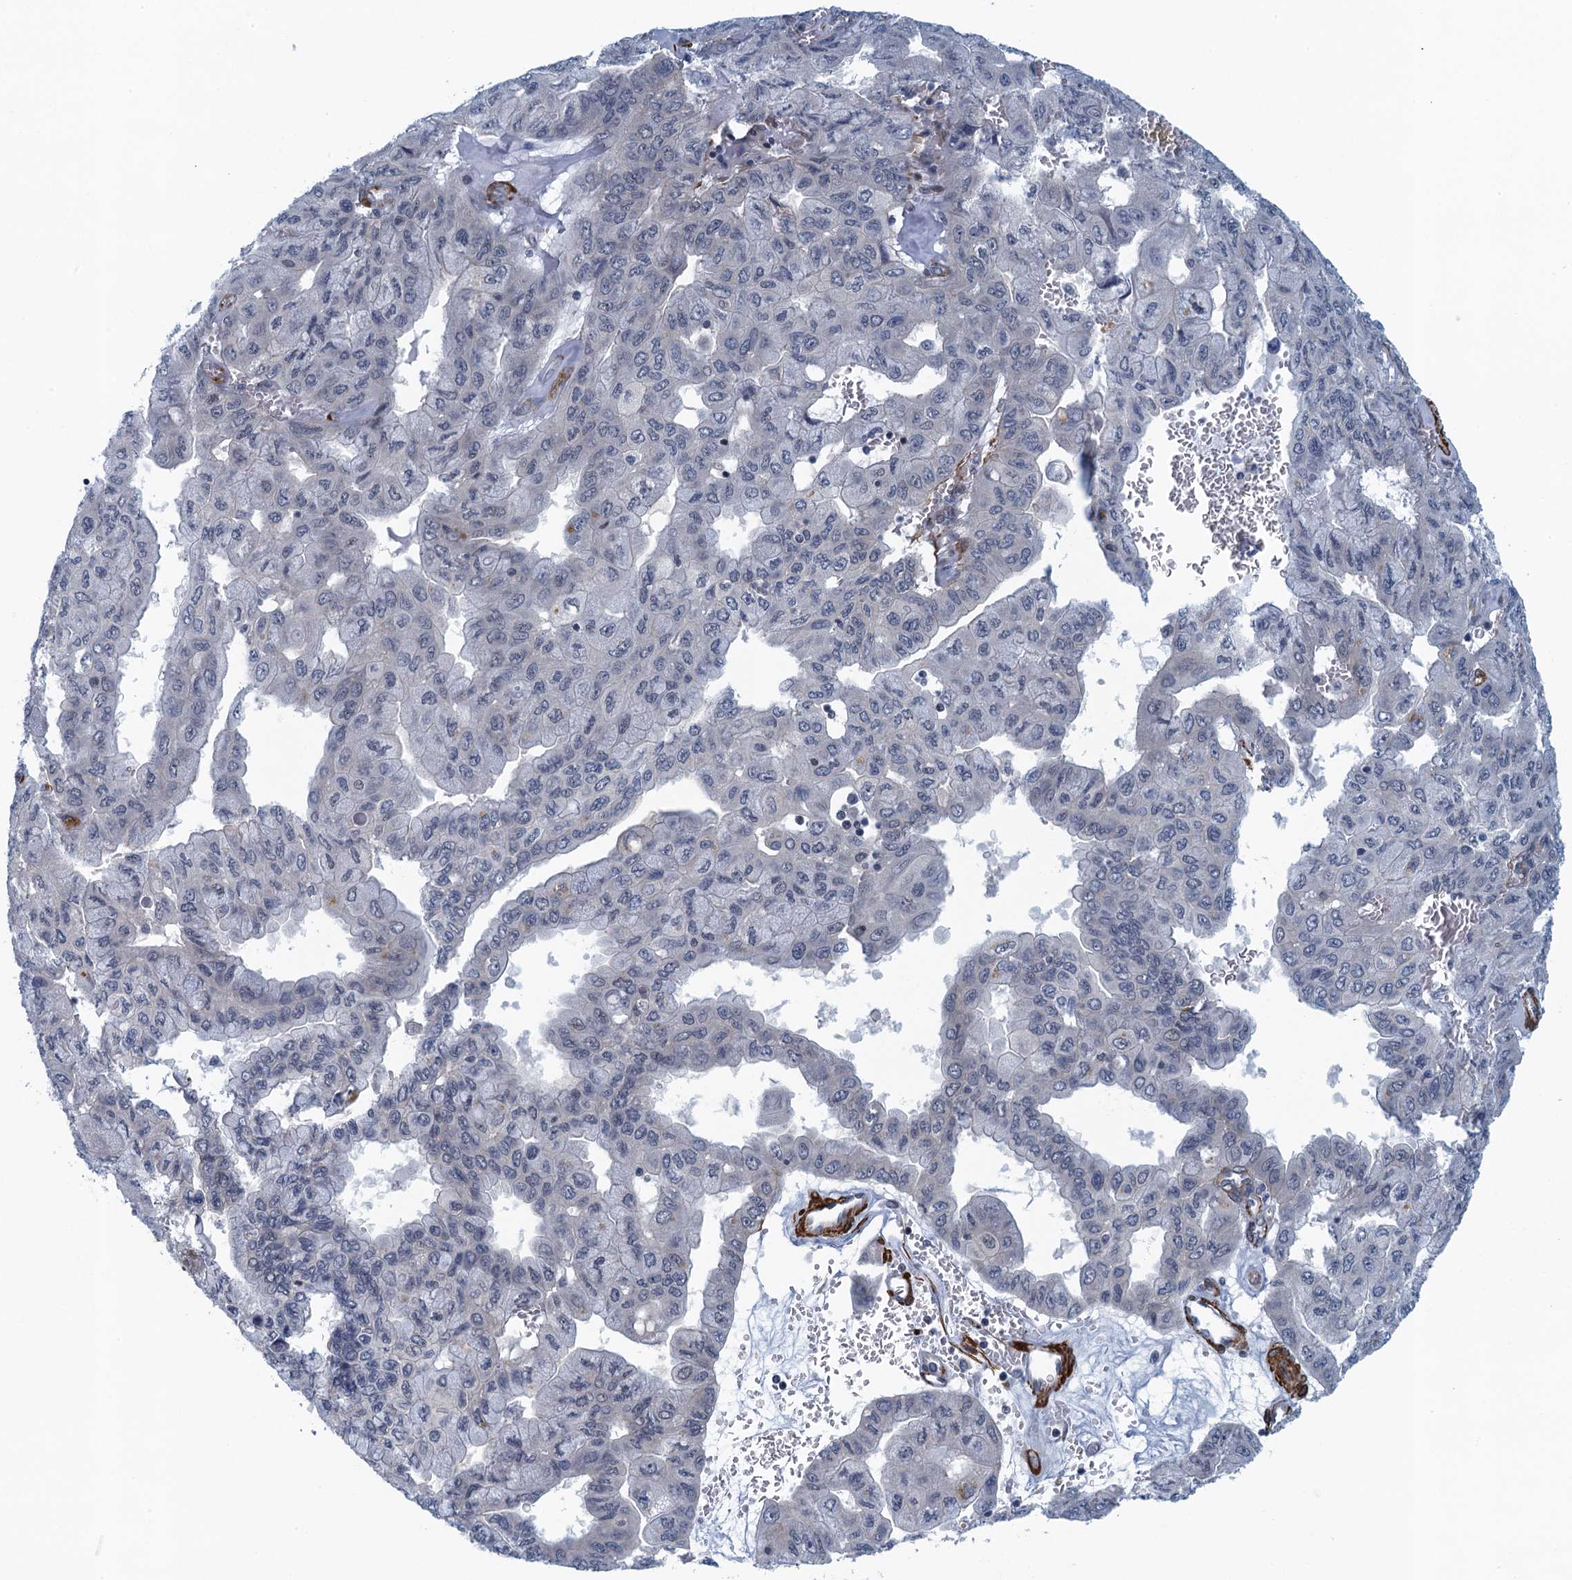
{"staining": {"intensity": "negative", "quantity": "none", "location": "none"}, "tissue": "pancreatic cancer", "cell_type": "Tumor cells", "image_type": "cancer", "snomed": [{"axis": "morphology", "description": "Adenocarcinoma, NOS"}, {"axis": "topography", "description": "Pancreas"}], "caption": "An IHC photomicrograph of pancreatic adenocarcinoma is shown. There is no staining in tumor cells of pancreatic adenocarcinoma. (Immunohistochemistry, brightfield microscopy, high magnification).", "gene": "ALG2", "patient": {"sex": "male", "age": 51}}